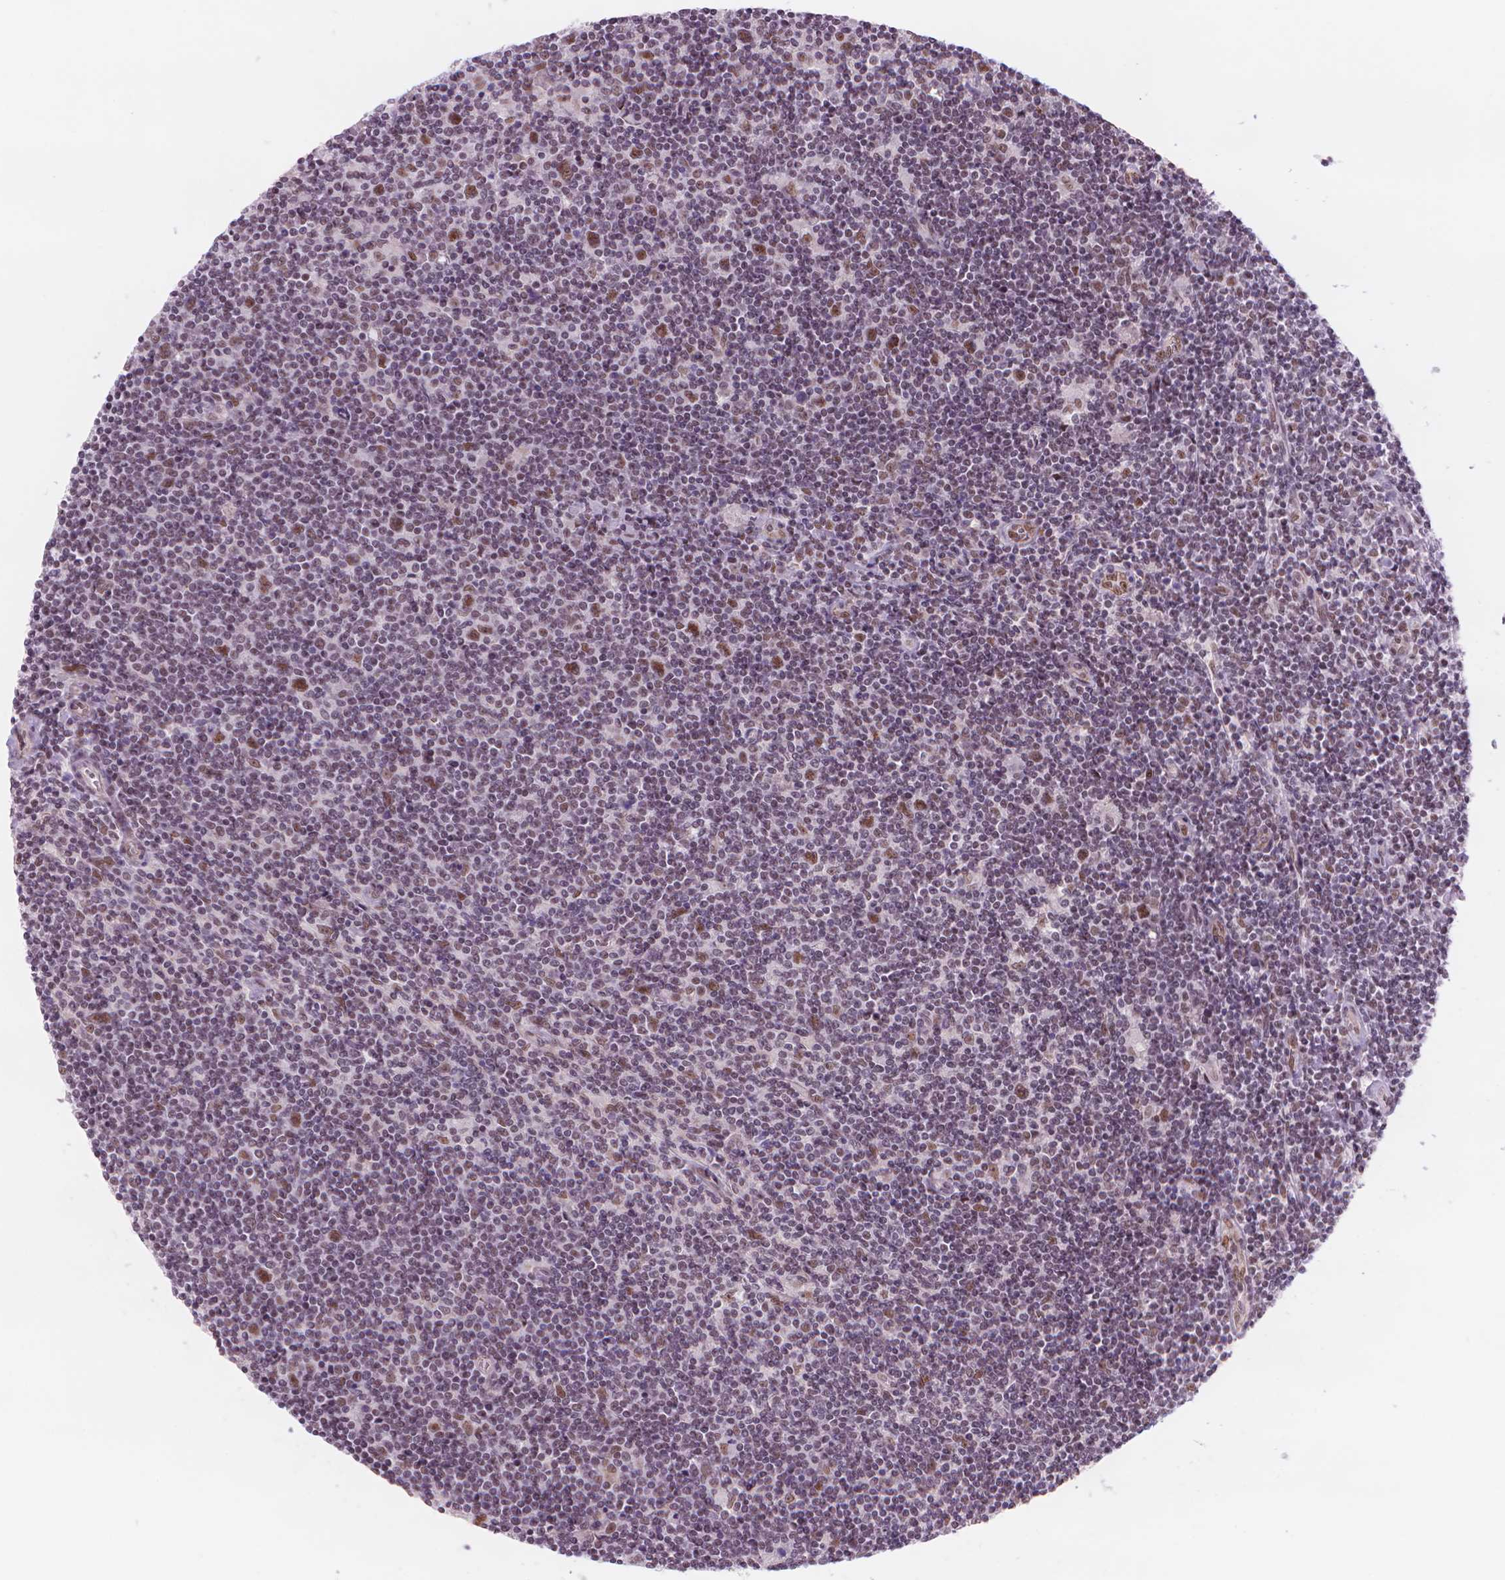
{"staining": {"intensity": "moderate", "quantity": ">75%", "location": "nuclear"}, "tissue": "lymphoma", "cell_type": "Tumor cells", "image_type": "cancer", "snomed": [{"axis": "morphology", "description": "Hodgkin's disease, NOS"}, {"axis": "topography", "description": "Lymph node"}], "caption": "Brown immunohistochemical staining in lymphoma exhibits moderate nuclear staining in approximately >75% of tumor cells. (DAB (3,3'-diaminobenzidine) IHC, brown staining for protein, blue staining for nuclei).", "gene": "POLR3D", "patient": {"sex": "male", "age": 40}}